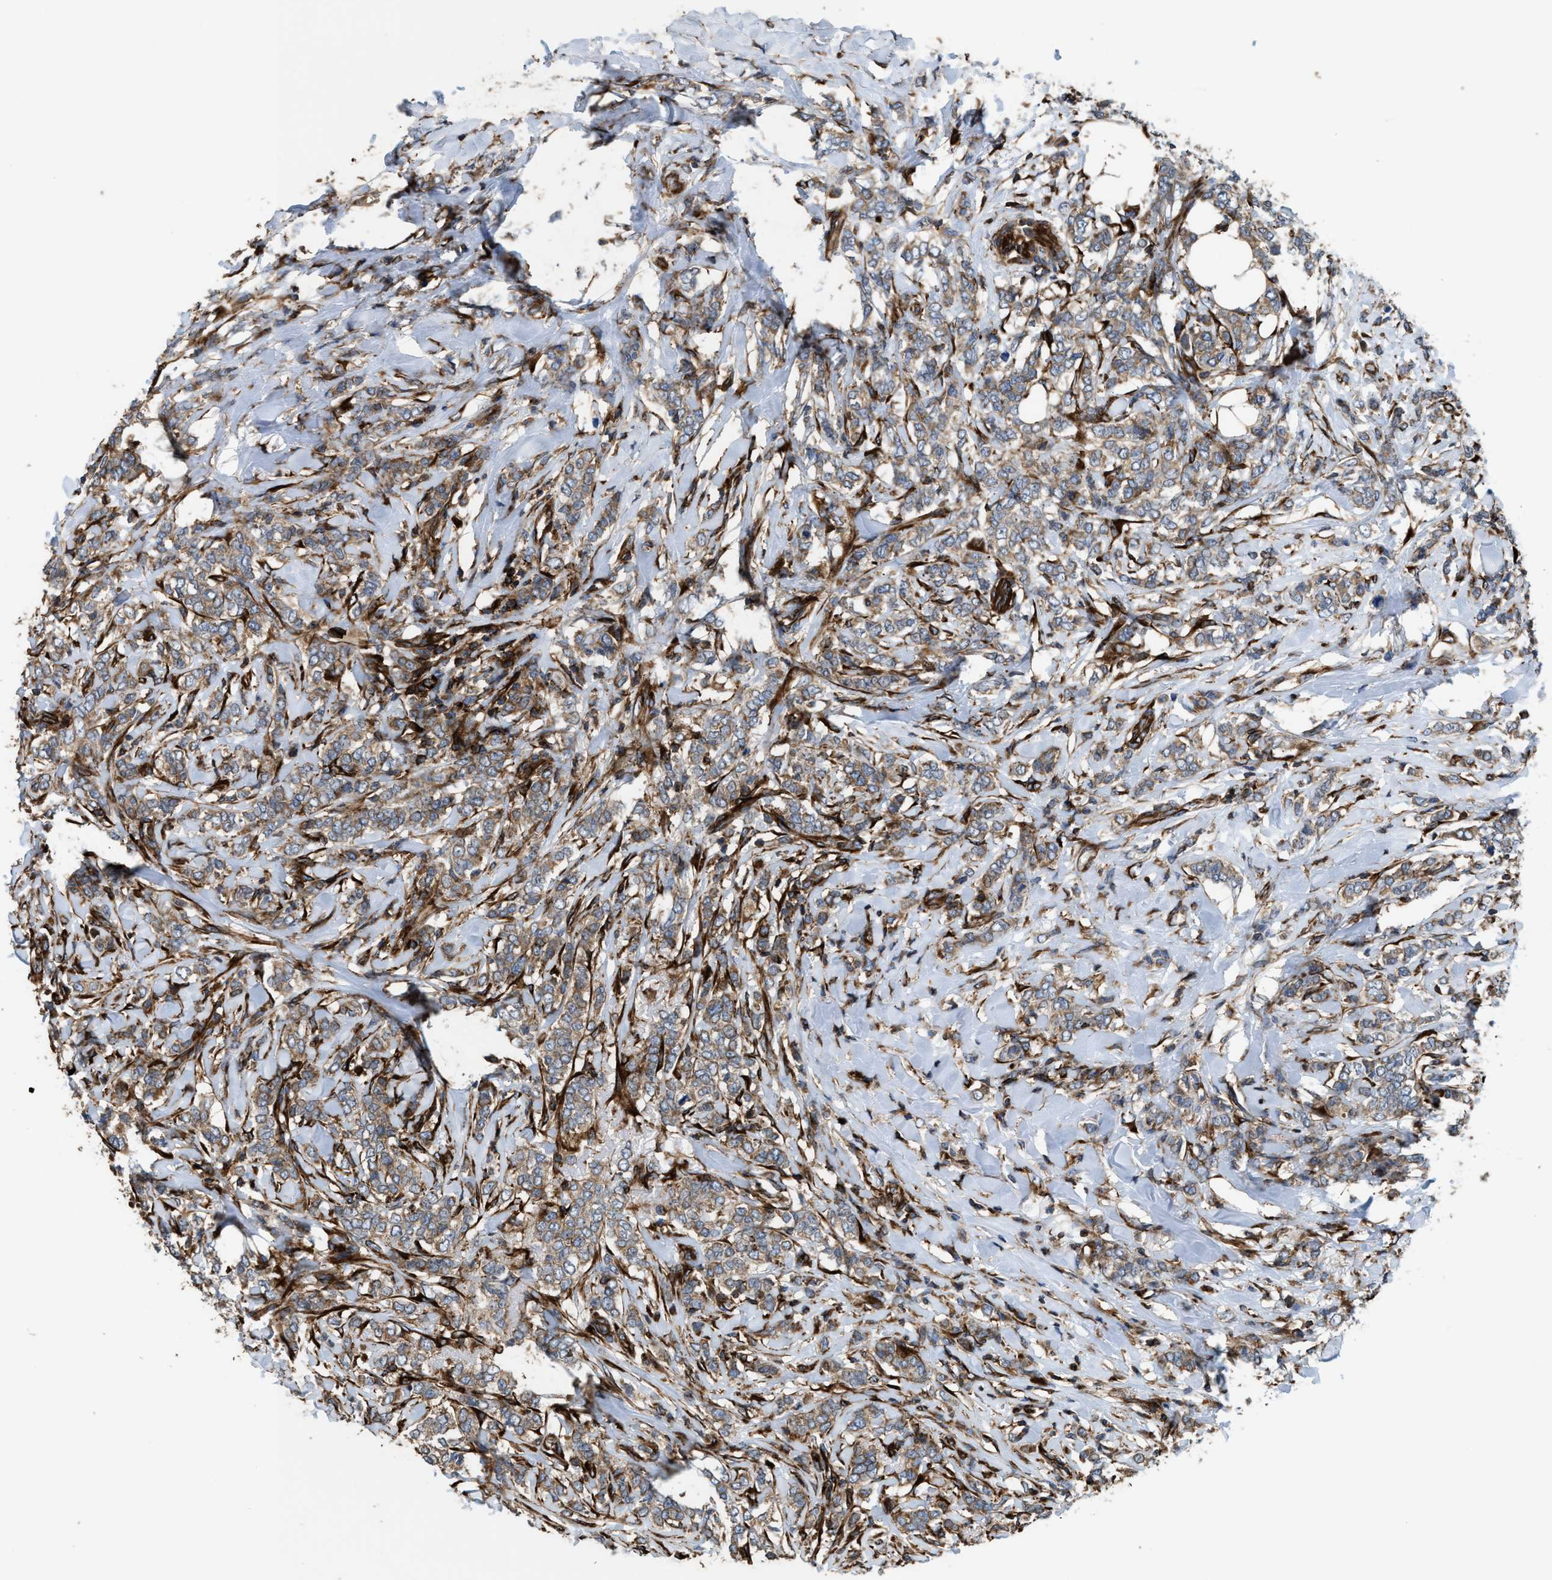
{"staining": {"intensity": "moderate", "quantity": ">75%", "location": "cytoplasmic/membranous"}, "tissue": "breast cancer", "cell_type": "Tumor cells", "image_type": "cancer", "snomed": [{"axis": "morphology", "description": "Lobular carcinoma"}, {"axis": "topography", "description": "Skin"}, {"axis": "topography", "description": "Breast"}], "caption": "Immunohistochemical staining of breast lobular carcinoma demonstrates moderate cytoplasmic/membranous protein staining in about >75% of tumor cells.", "gene": "EGLN1", "patient": {"sex": "female", "age": 46}}